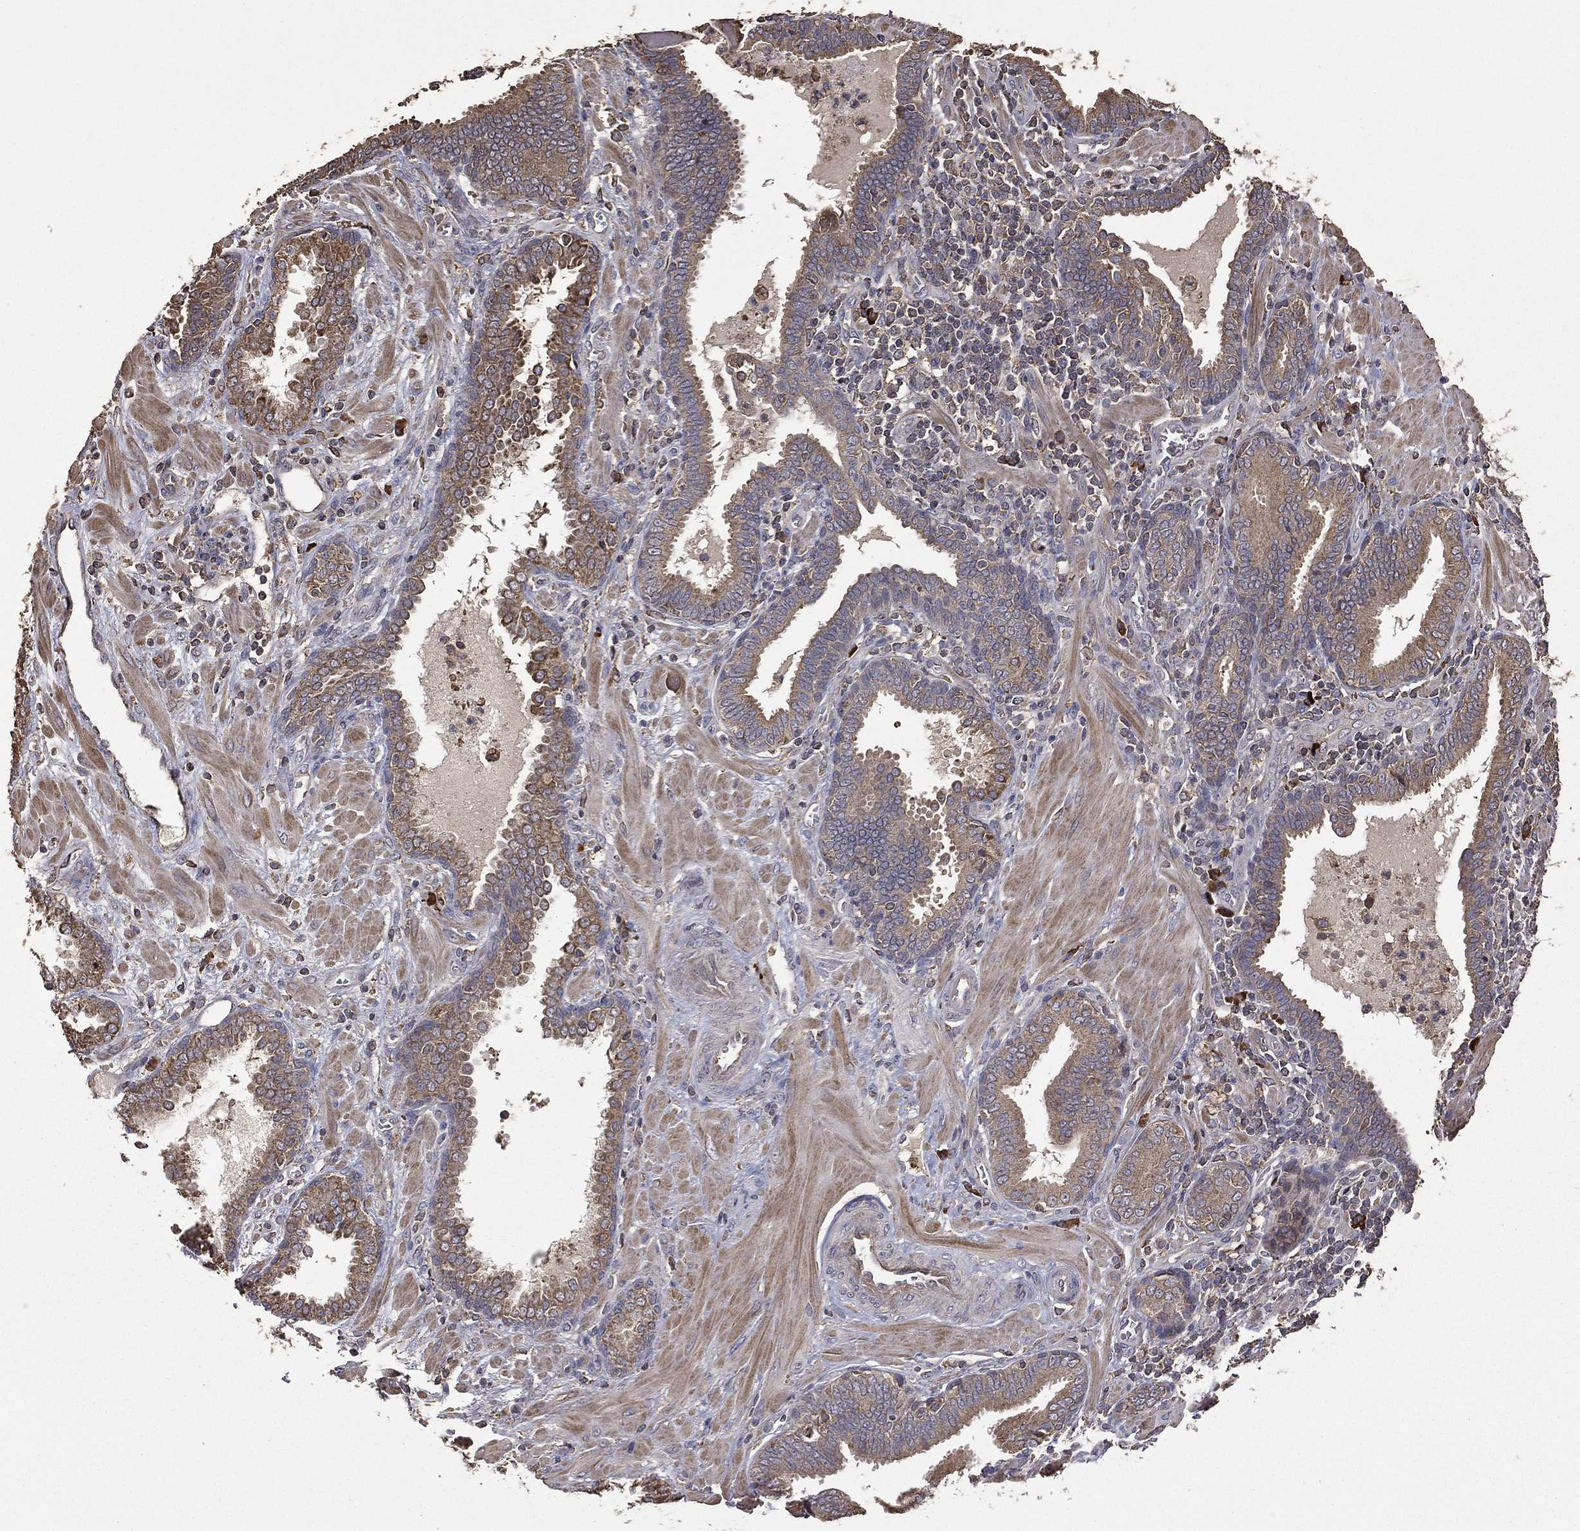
{"staining": {"intensity": "moderate", "quantity": ">75%", "location": "cytoplasmic/membranous"}, "tissue": "prostate cancer", "cell_type": "Tumor cells", "image_type": "cancer", "snomed": [{"axis": "morphology", "description": "Adenocarcinoma, NOS"}, {"axis": "topography", "description": "Prostate"}], "caption": "Brown immunohistochemical staining in prostate cancer (adenocarcinoma) displays moderate cytoplasmic/membranous expression in about >75% of tumor cells.", "gene": "METTL27", "patient": {"sex": "male", "age": 57}}